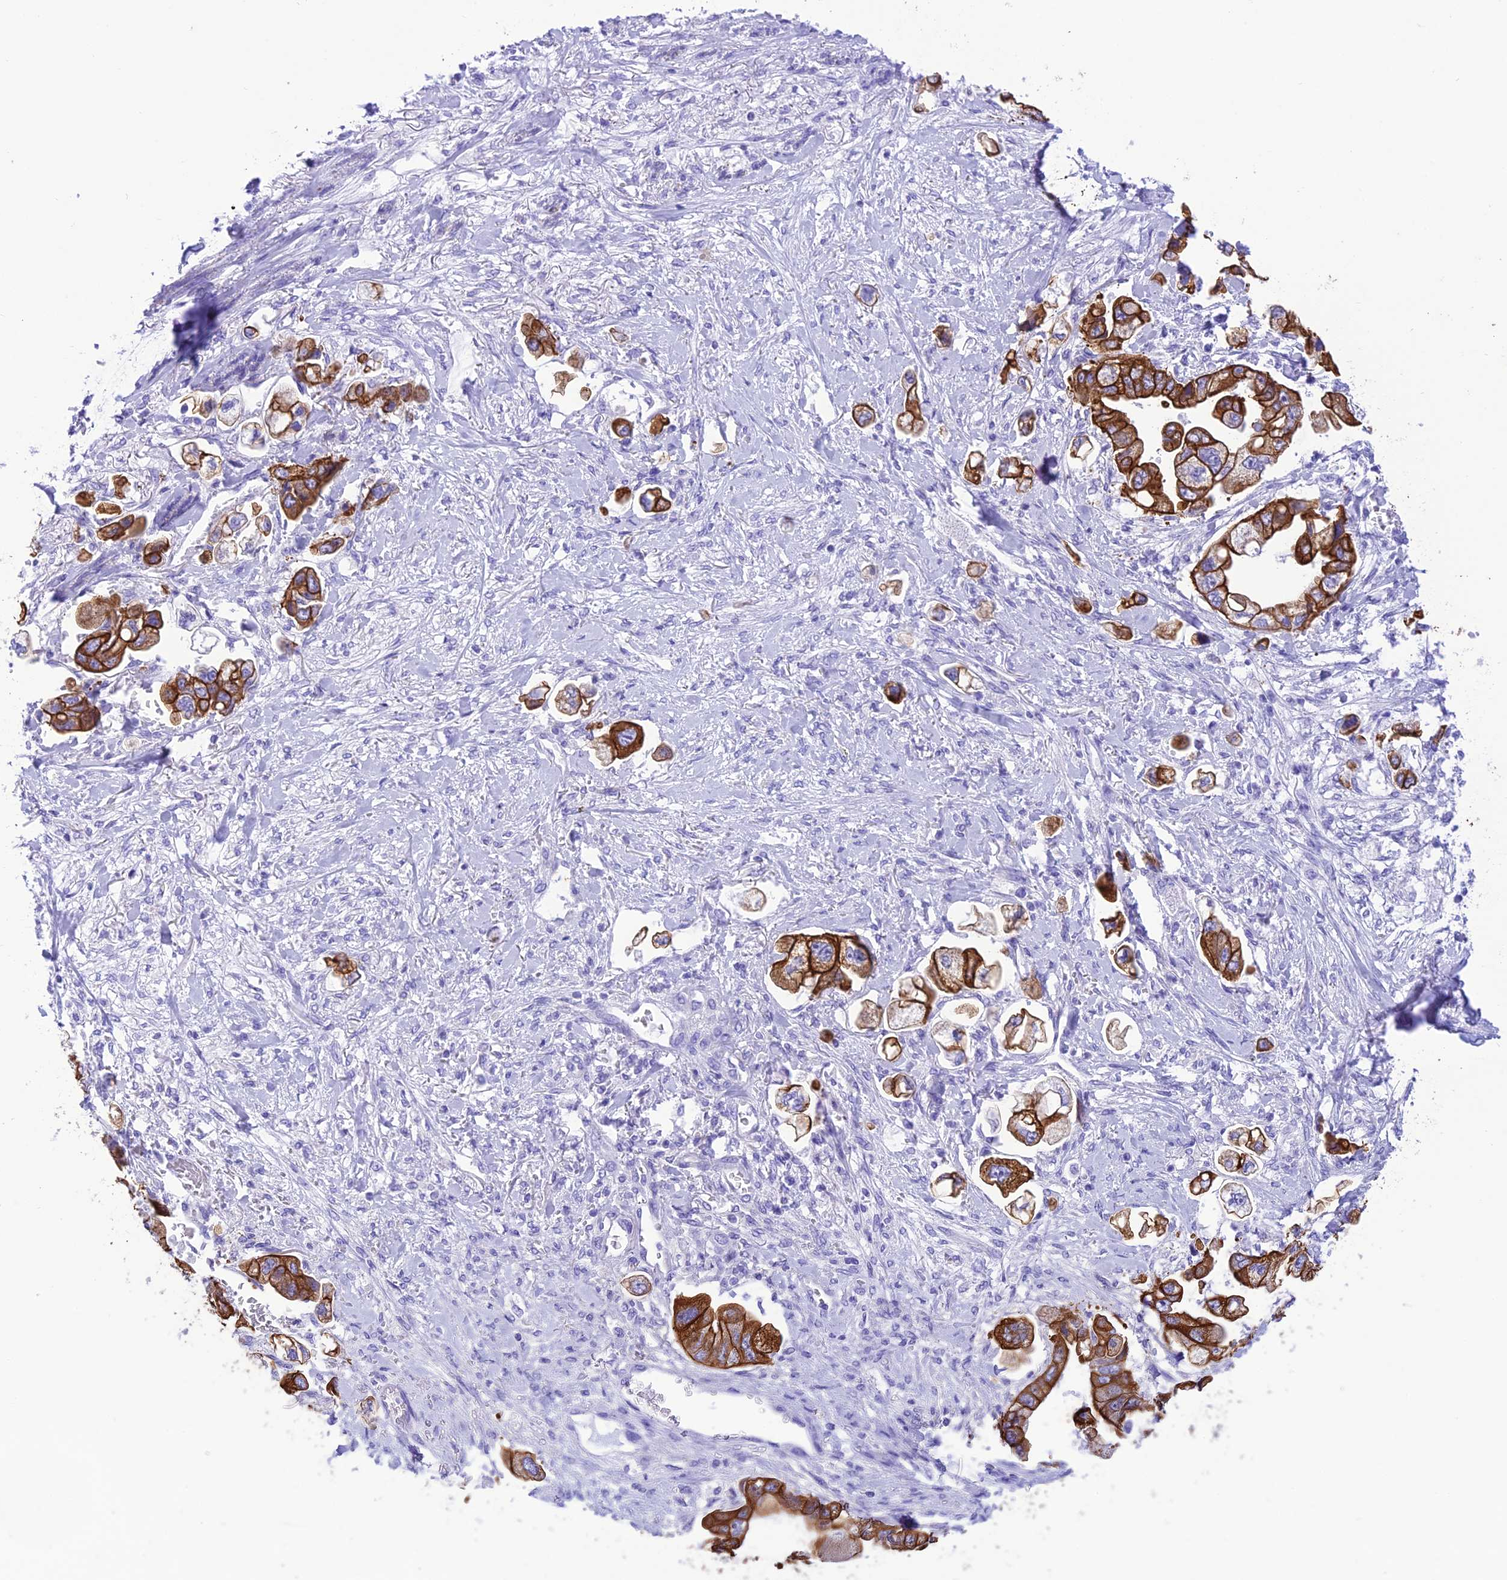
{"staining": {"intensity": "strong", "quantity": ">75%", "location": "cytoplasmic/membranous"}, "tissue": "stomach cancer", "cell_type": "Tumor cells", "image_type": "cancer", "snomed": [{"axis": "morphology", "description": "Adenocarcinoma, NOS"}, {"axis": "topography", "description": "Stomach"}], "caption": "This photomicrograph shows immunohistochemistry (IHC) staining of human stomach cancer, with high strong cytoplasmic/membranous expression in approximately >75% of tumor cells.", "gene": "VPS52", "patient": {"sex": "male", "age": 62}}